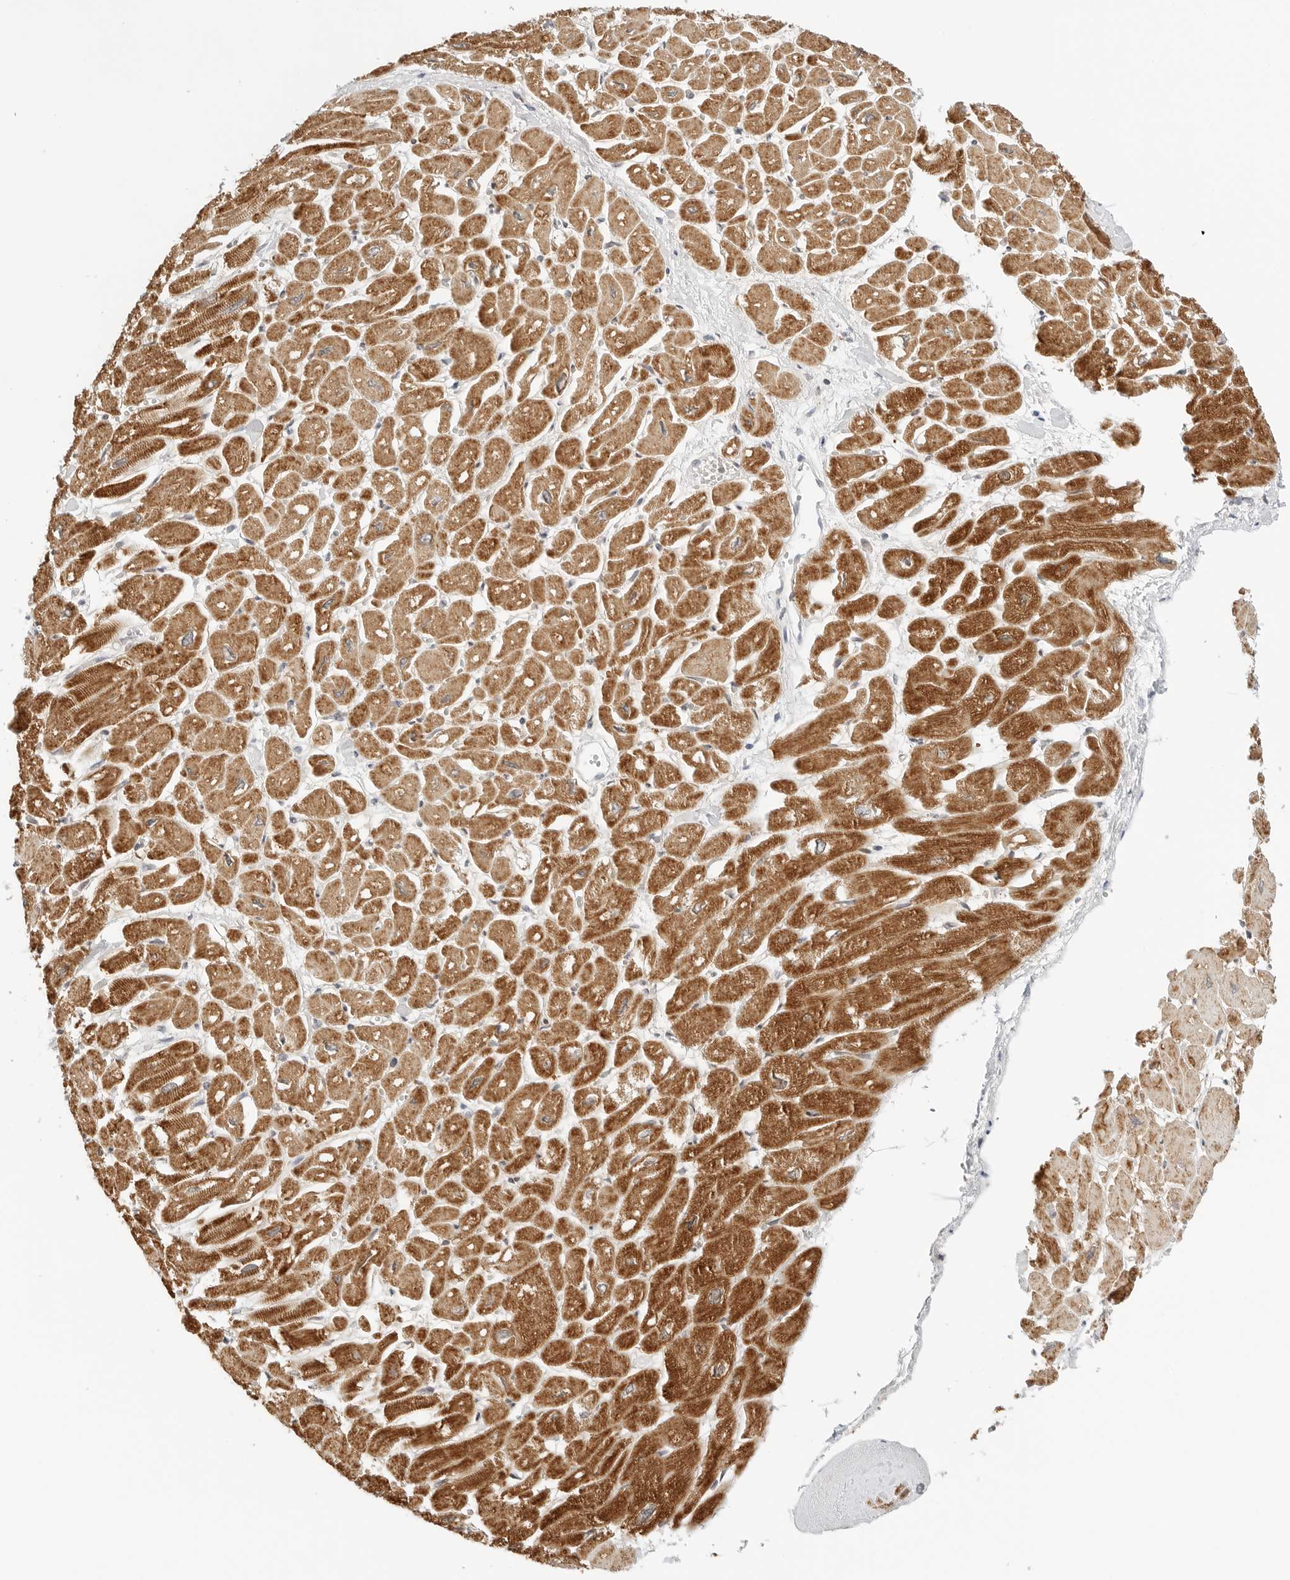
{"staining": {"intensity": "strong", "quantity": ">75%", "location": "cytoplasmic/membranous"}, "tissue": "heart muscle", "cell_type": "Cardiomyocytes", "image_type": "normal", "snomed": [{"axis": "morphology", "description": "Normal tissue, NOS"}, {"axis": "topography", "description": "Heart"}], "caption": "High-magnification brightfield microscopy of benign heart muscle stained with DAB (3,3'-diaminobenzidine) (brown) and counterstained with hematoxylin (blue). cardiomyocytes exhibit strong cytoplasmic/membranous expression is seen in approximately>75% of cells.", "gene": "DYRK4", "patient": {"sex": "male", "age": 54}}